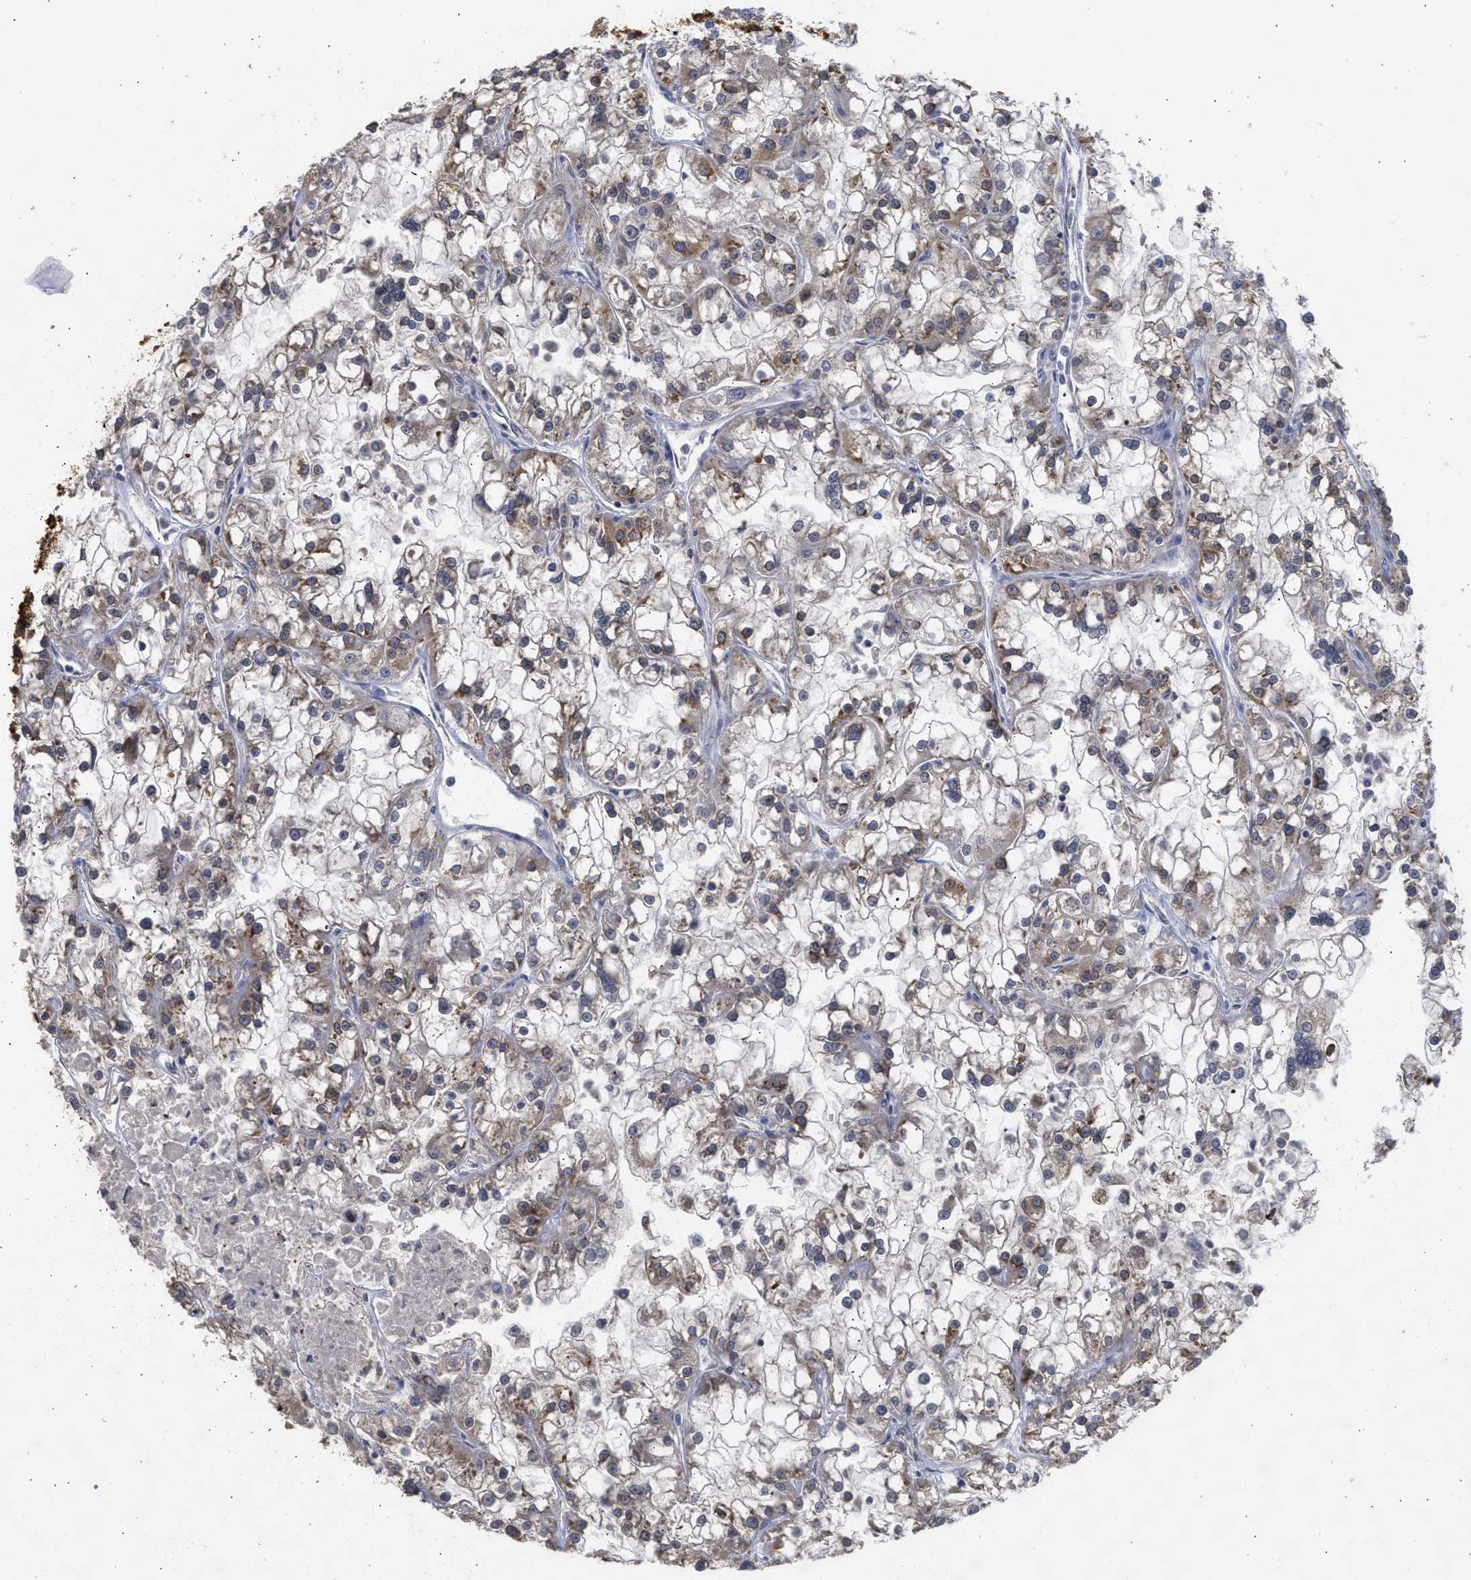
{"staining": {"intensity": "moderate", "quantity": "25%-75%", "location": "cytoplasmic/membranous"}, "tissue": "renal cancer", "cell_type": "Tumor cells", "image_type": "cancer", "snomed": [{"axis": "morphology", "description": "Adenocarcinoma, NOS"}, {"axis": "topography", "description": "Kidney"}], "caption": "Adenocarcinoma (renal) stained with a brown dye demonstrates moderate cytoplasmic/membranous positive staining in about 25%-75% of tumor cells.", "gene": "DNAJC1", "patient": {"sex": "female", "age": 52}}